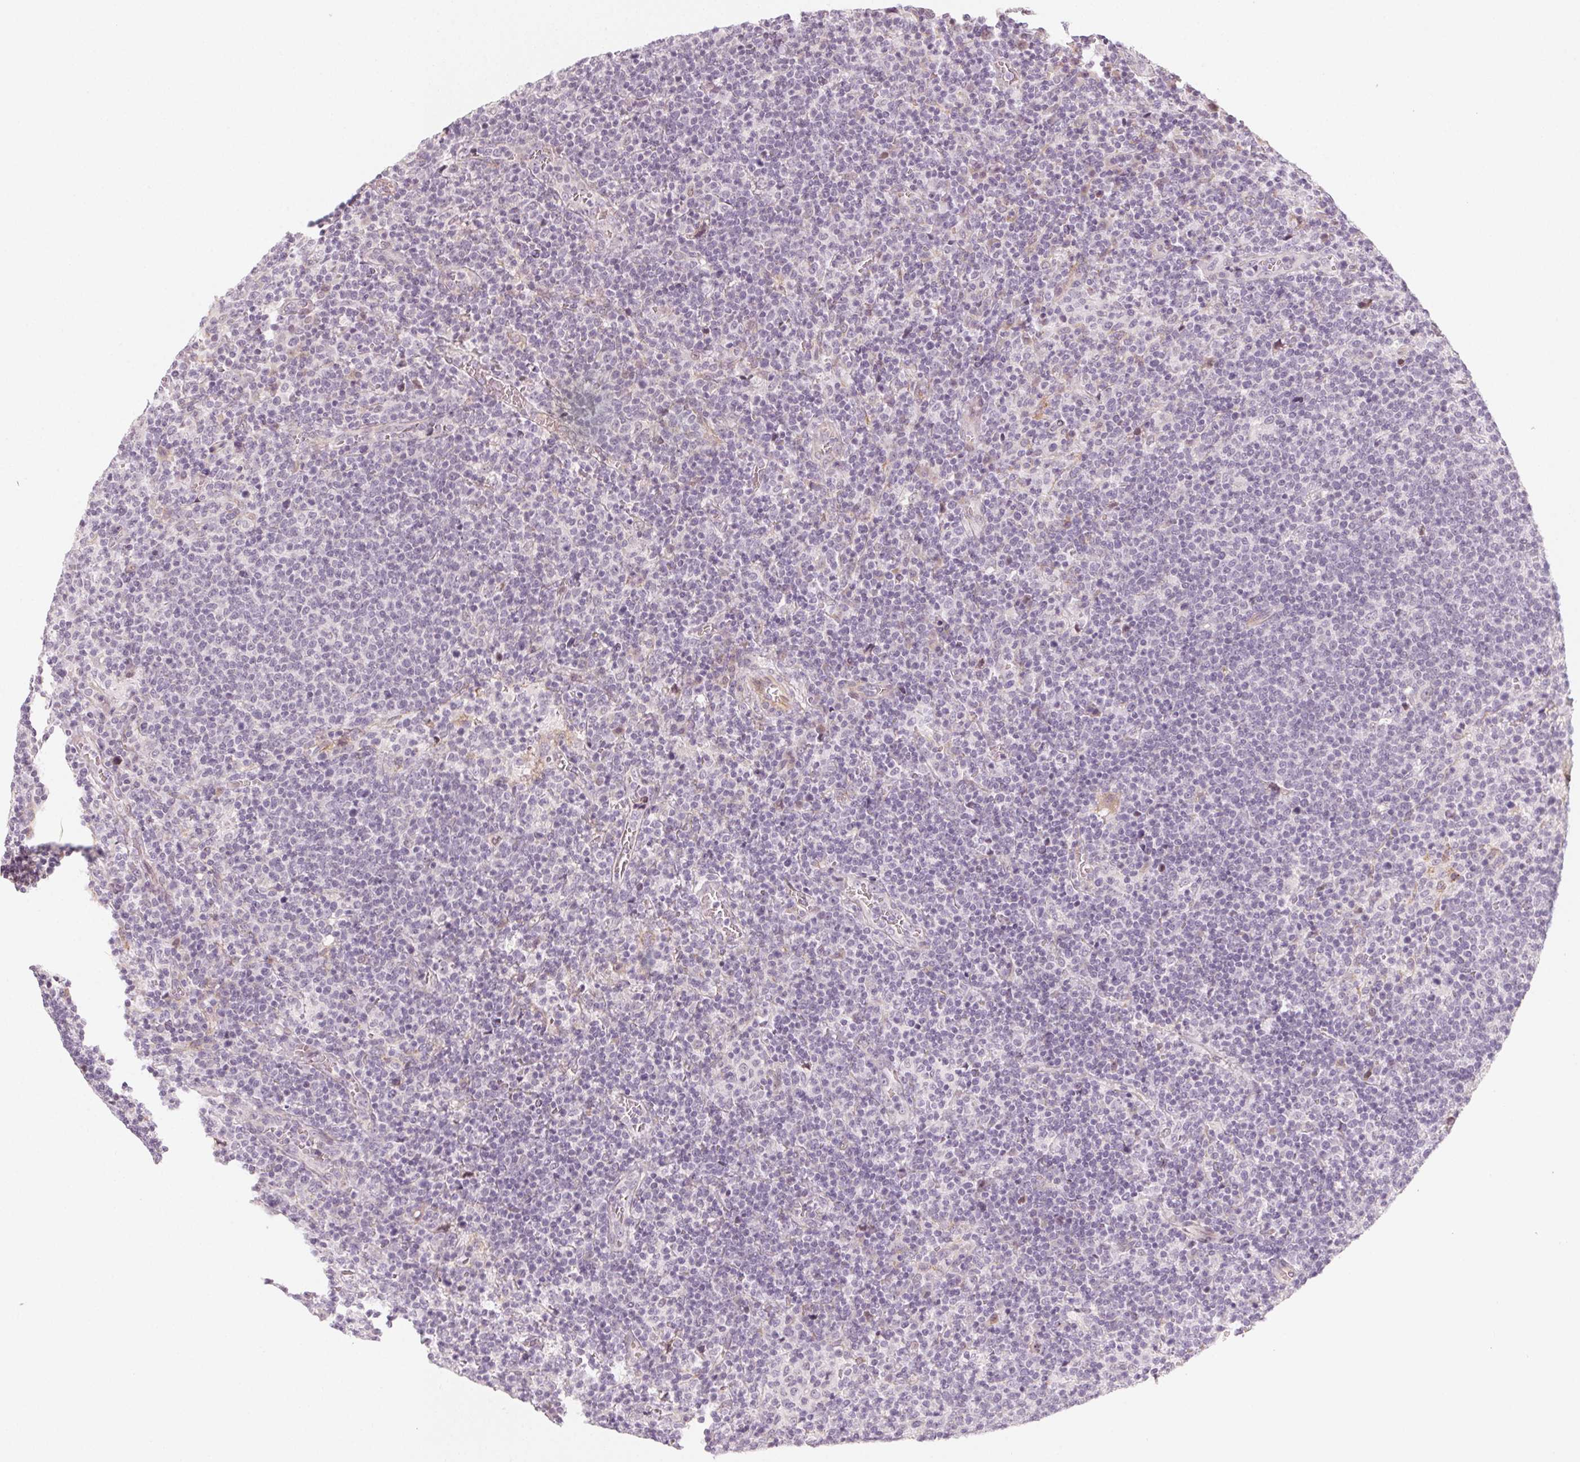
{"staining": {"intensity": "negative", "quantity": "none", "location": "none"}, "tissue": "lymphoma", "cell_type": "Tumor cells", "image_type": "cancer", "snomed": [{"axis": "morphology", "description": "Malignant lymphoma, non-Hodgkin's type, High grade"}, {"axis": "topography", "description": "Lymph node"}], "caption": "The IHC photomicrograph has no significant positivity in tumor cells of high-grade malignant lymphoma, non-Hodgkin's type tissue.", "gene": "CCDC96", "patient": {"sex": "male", "age": 61}}